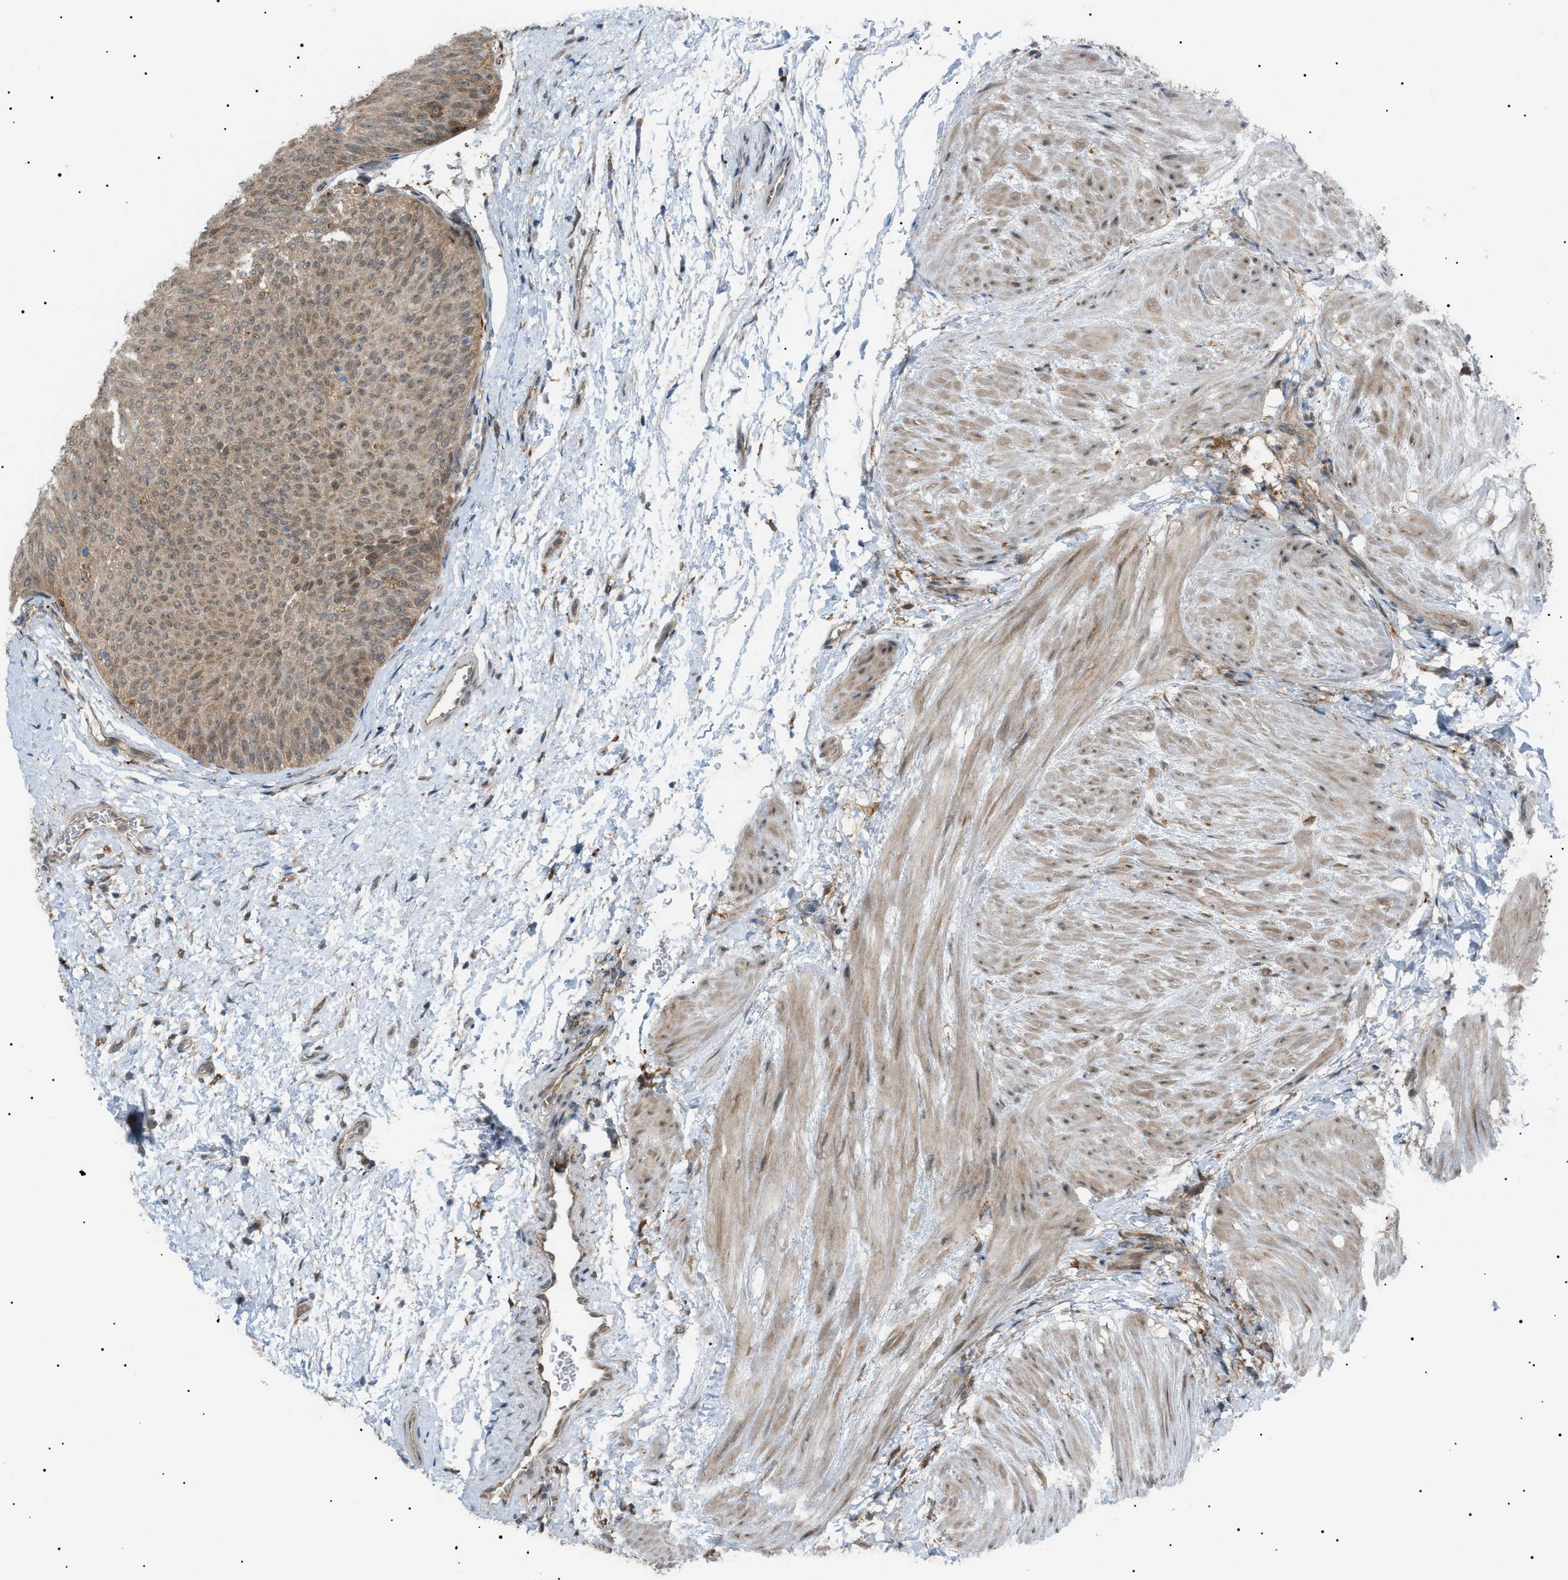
{"staining": {"intensity": "weak", "quantity": ">75%", "location": "cytoplasmic/membranous"}, "tissue": "urothelial cancer", "cell_type": "Tumor cells", "image_type": "cancer", "snomed": [{"axis": "morphology", "description": "Urothelial carcinoma, Low grade"}, {"axis": "topography", "description": "Urinary bladder"}], "caption": "Protein expression analysis of human urothelial cancer reveals weak cytoplasmic/membranous expression in about >75% of tumor cells. (DAB (3,3'-diaminobenzidine) = brown stain, brightfield microscopy at high magnification).", "gene": "LPIN2", "patient": {"sex": "female", "age": 60}}